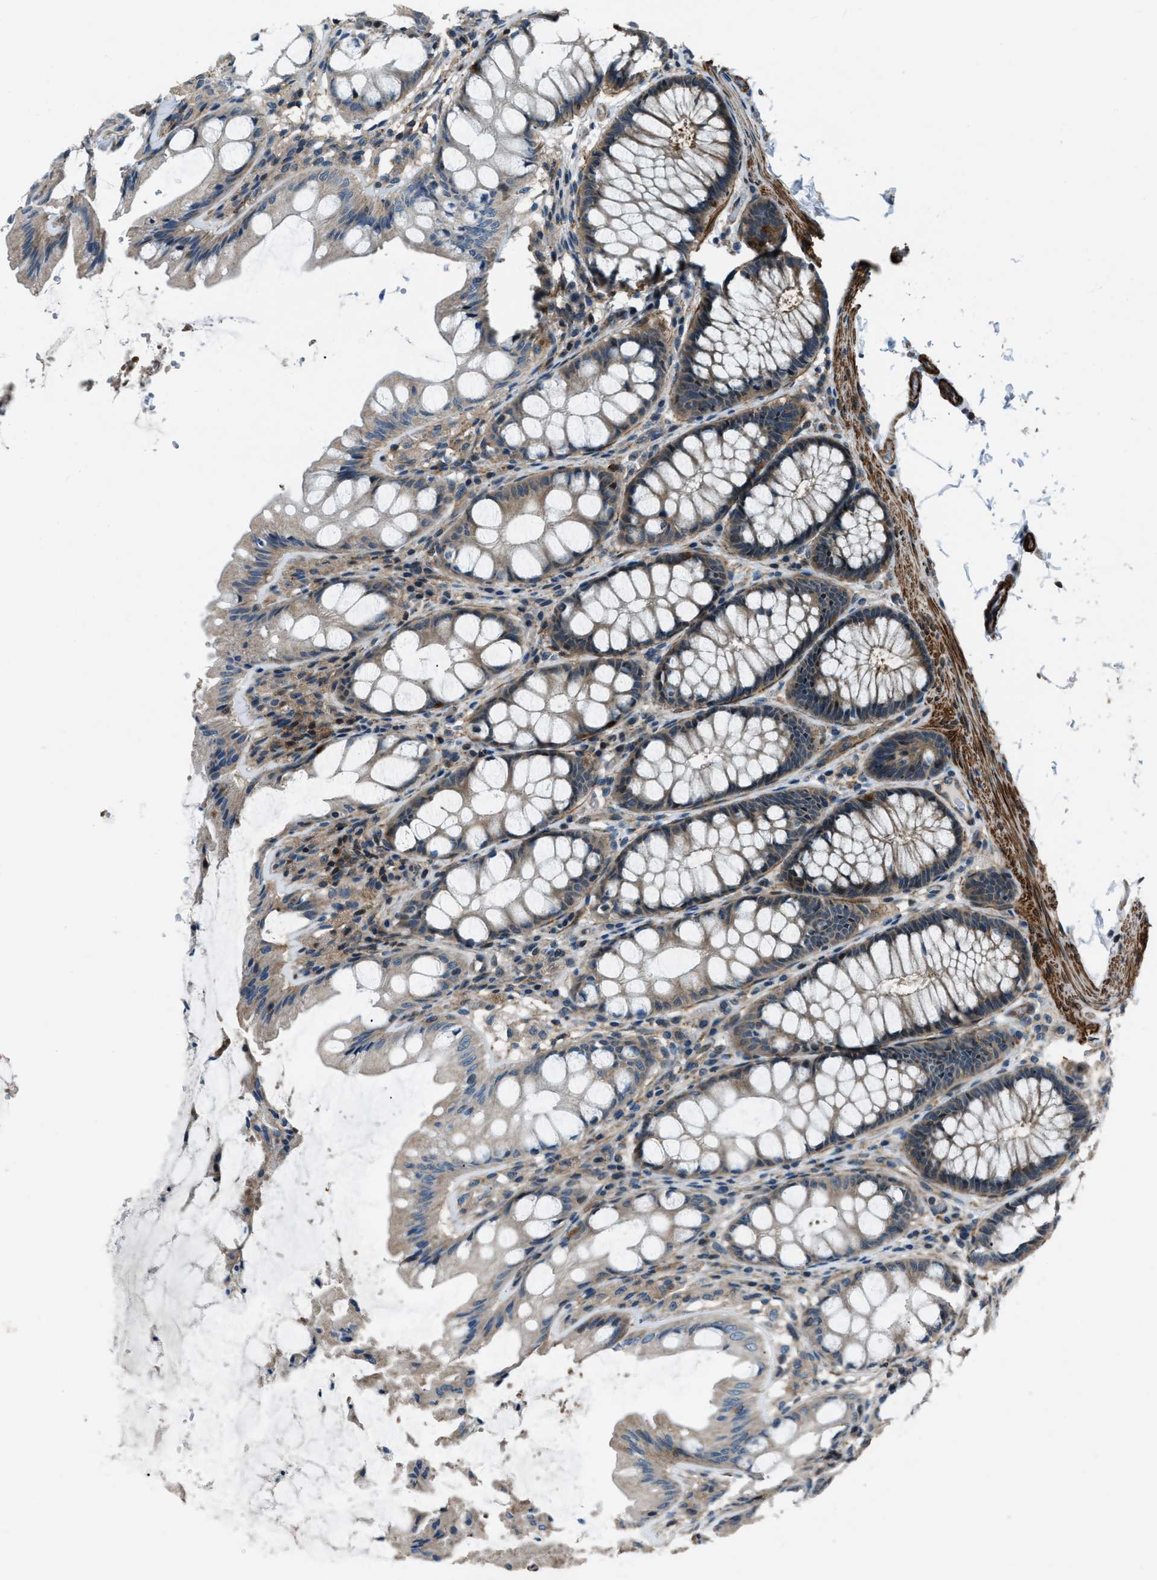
{"staining": {"intensity": "moderate", "quantity": ">75%", "location": "cytoplasmic/membranous"}, "tissue": "colon", "cell_type": "Endothelial cells", "image_type": "normal", "snomed": [{"axis": "morphology", "description": "Normal tissue, NOS"}, {"axis": "topography", "description": "Colon"}], "caption": "Protein staining exhibits moderate cytoplasmic/membranous staining in about >75% of endothelial cells in normal colon.", "gene": "NUDCD3", "patient": {"sex": "male", "age": 47}}